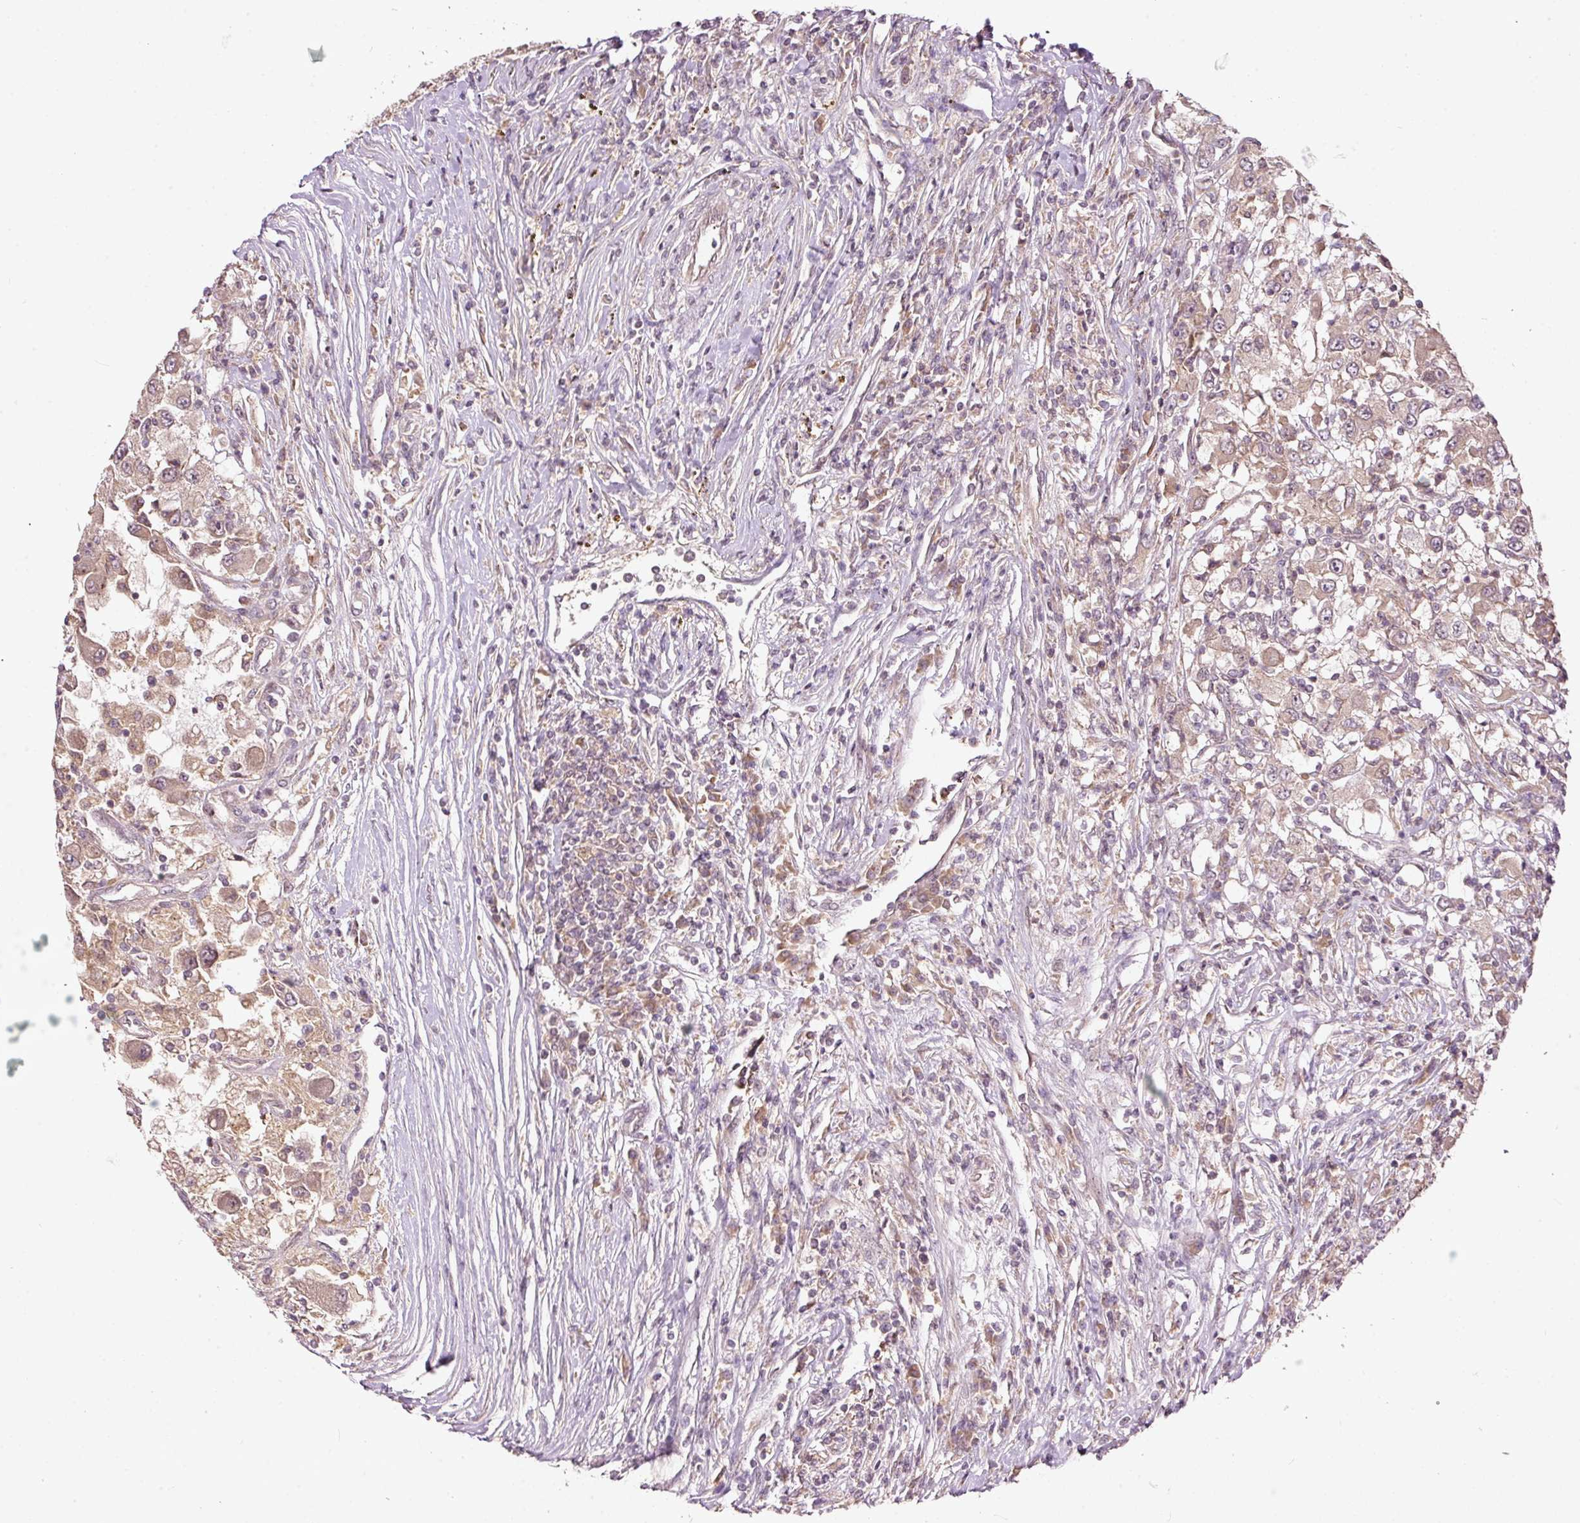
{"staining": {"intensity": "moderate", "quantity": ">75%", "location": "cytoplasmic/membranous"}, "tissue": "renal cancer", "cell_type": "Tumor cells", "image_type": "cancer", "snomed": [{"axis": "morphology", "description": "Adenocarcinoma, NOS"}, {"axis": "topography", "description": "Kidney"}], "caption": "Human renal cancer (adenocarcinoma) stained with a protein marker exhibits moderate staining in tumor cells.", "gene": "PCDHB1", "patient": {"sex": "female", "age": 67}}